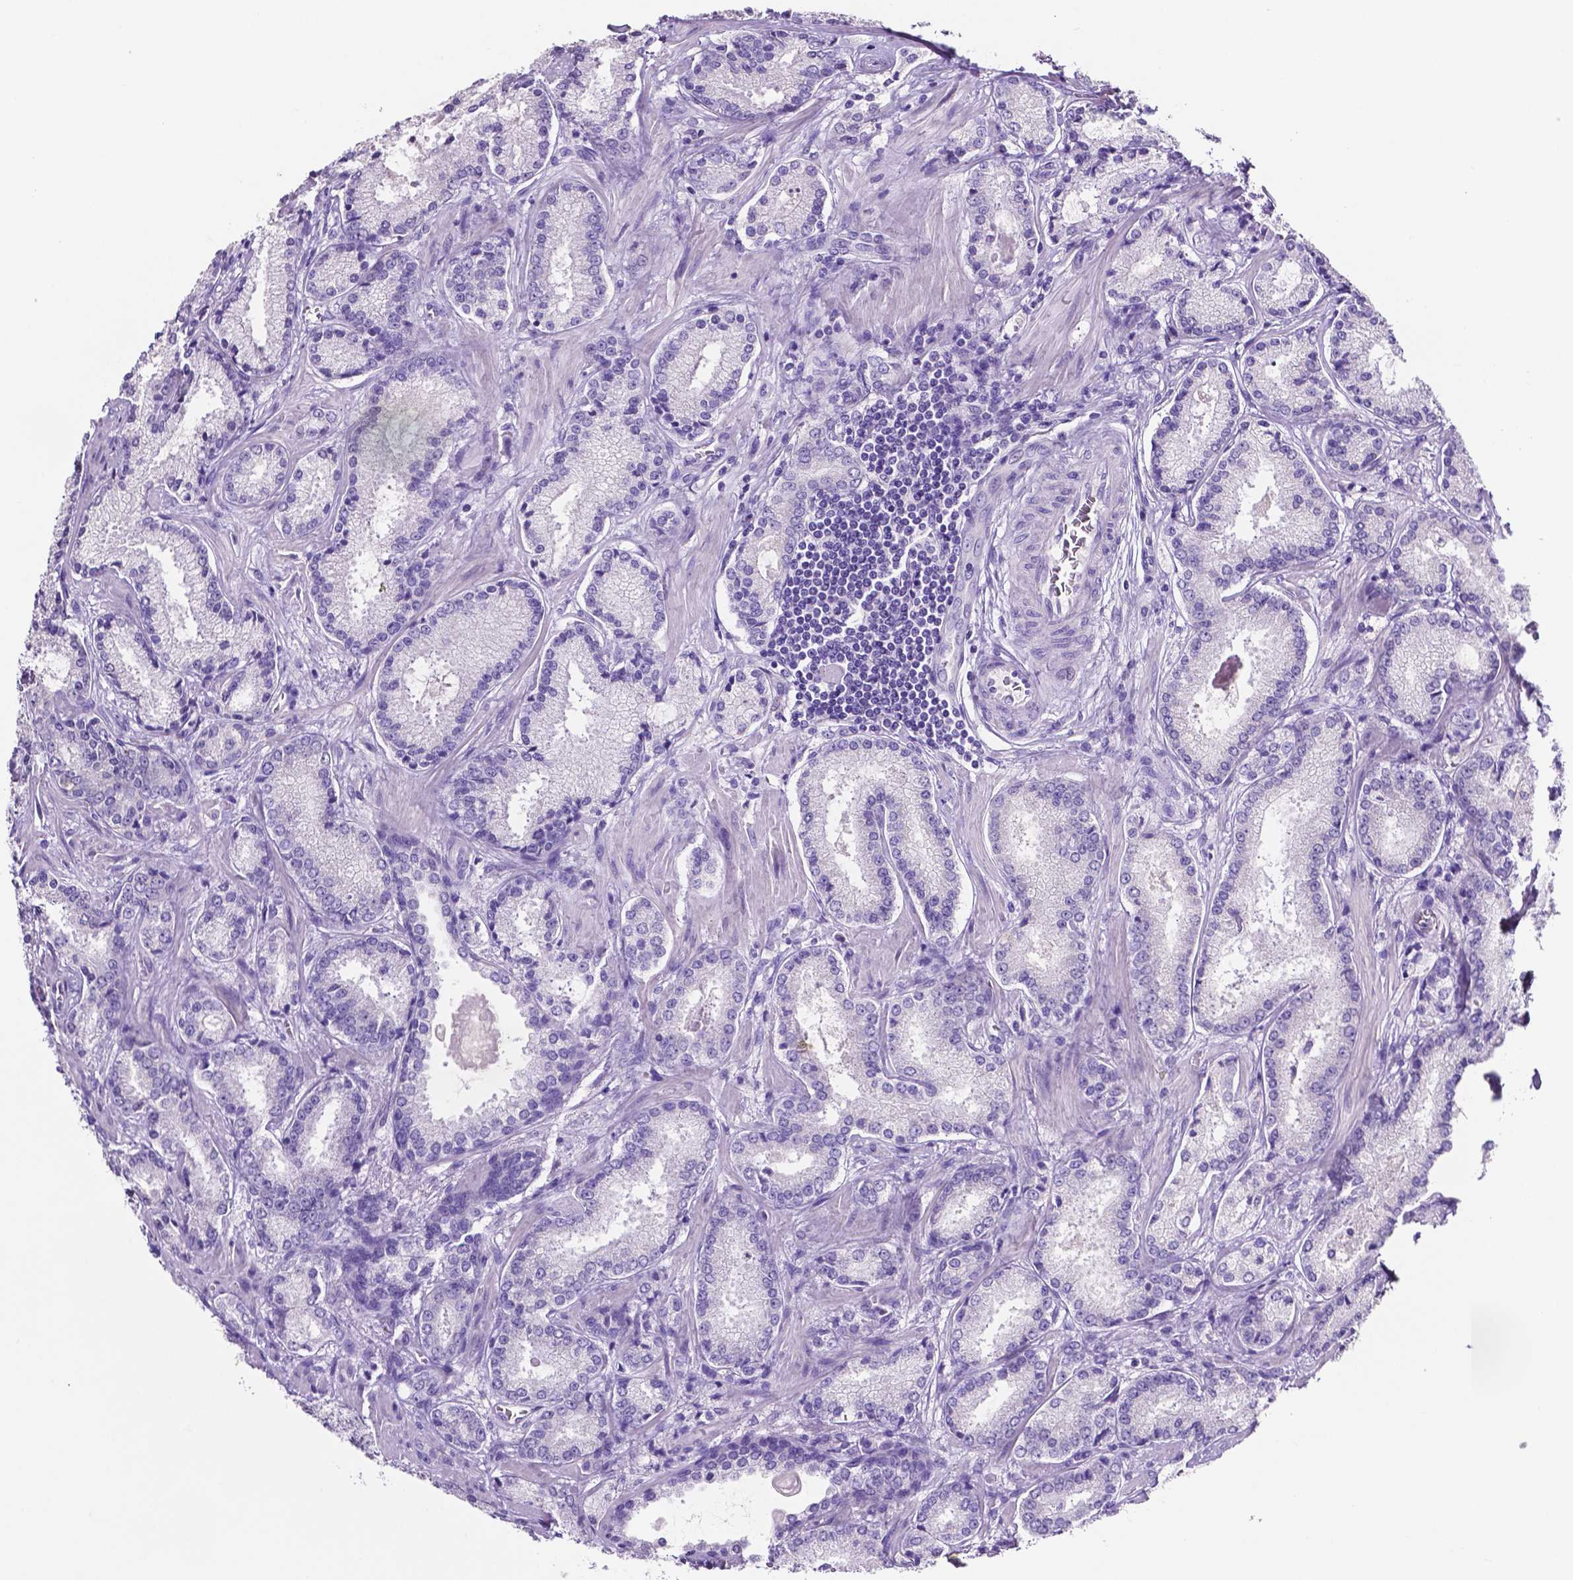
{"staining": {"intensity": "negative", "quantity": "none", "location": "none"}, "tissue": "prostate cancer", "cell_type": "Tumor cells", "image_type": "cancer", "snomed": [{"axis": "morphology", "description": "Adenocarcinoma, Low grade"}, {"axis": "topography", "description": "Prostate"}], "caption": "High power microscopy histopathology image of an immunohistochemistry (IHC) photomicrograph of adenocarcinoma (low-grade) (prostate), revealing no significant positivity in tumor cells.", "gene": "SLC22A2", "patient": {"sex": "male", "age": 56}}